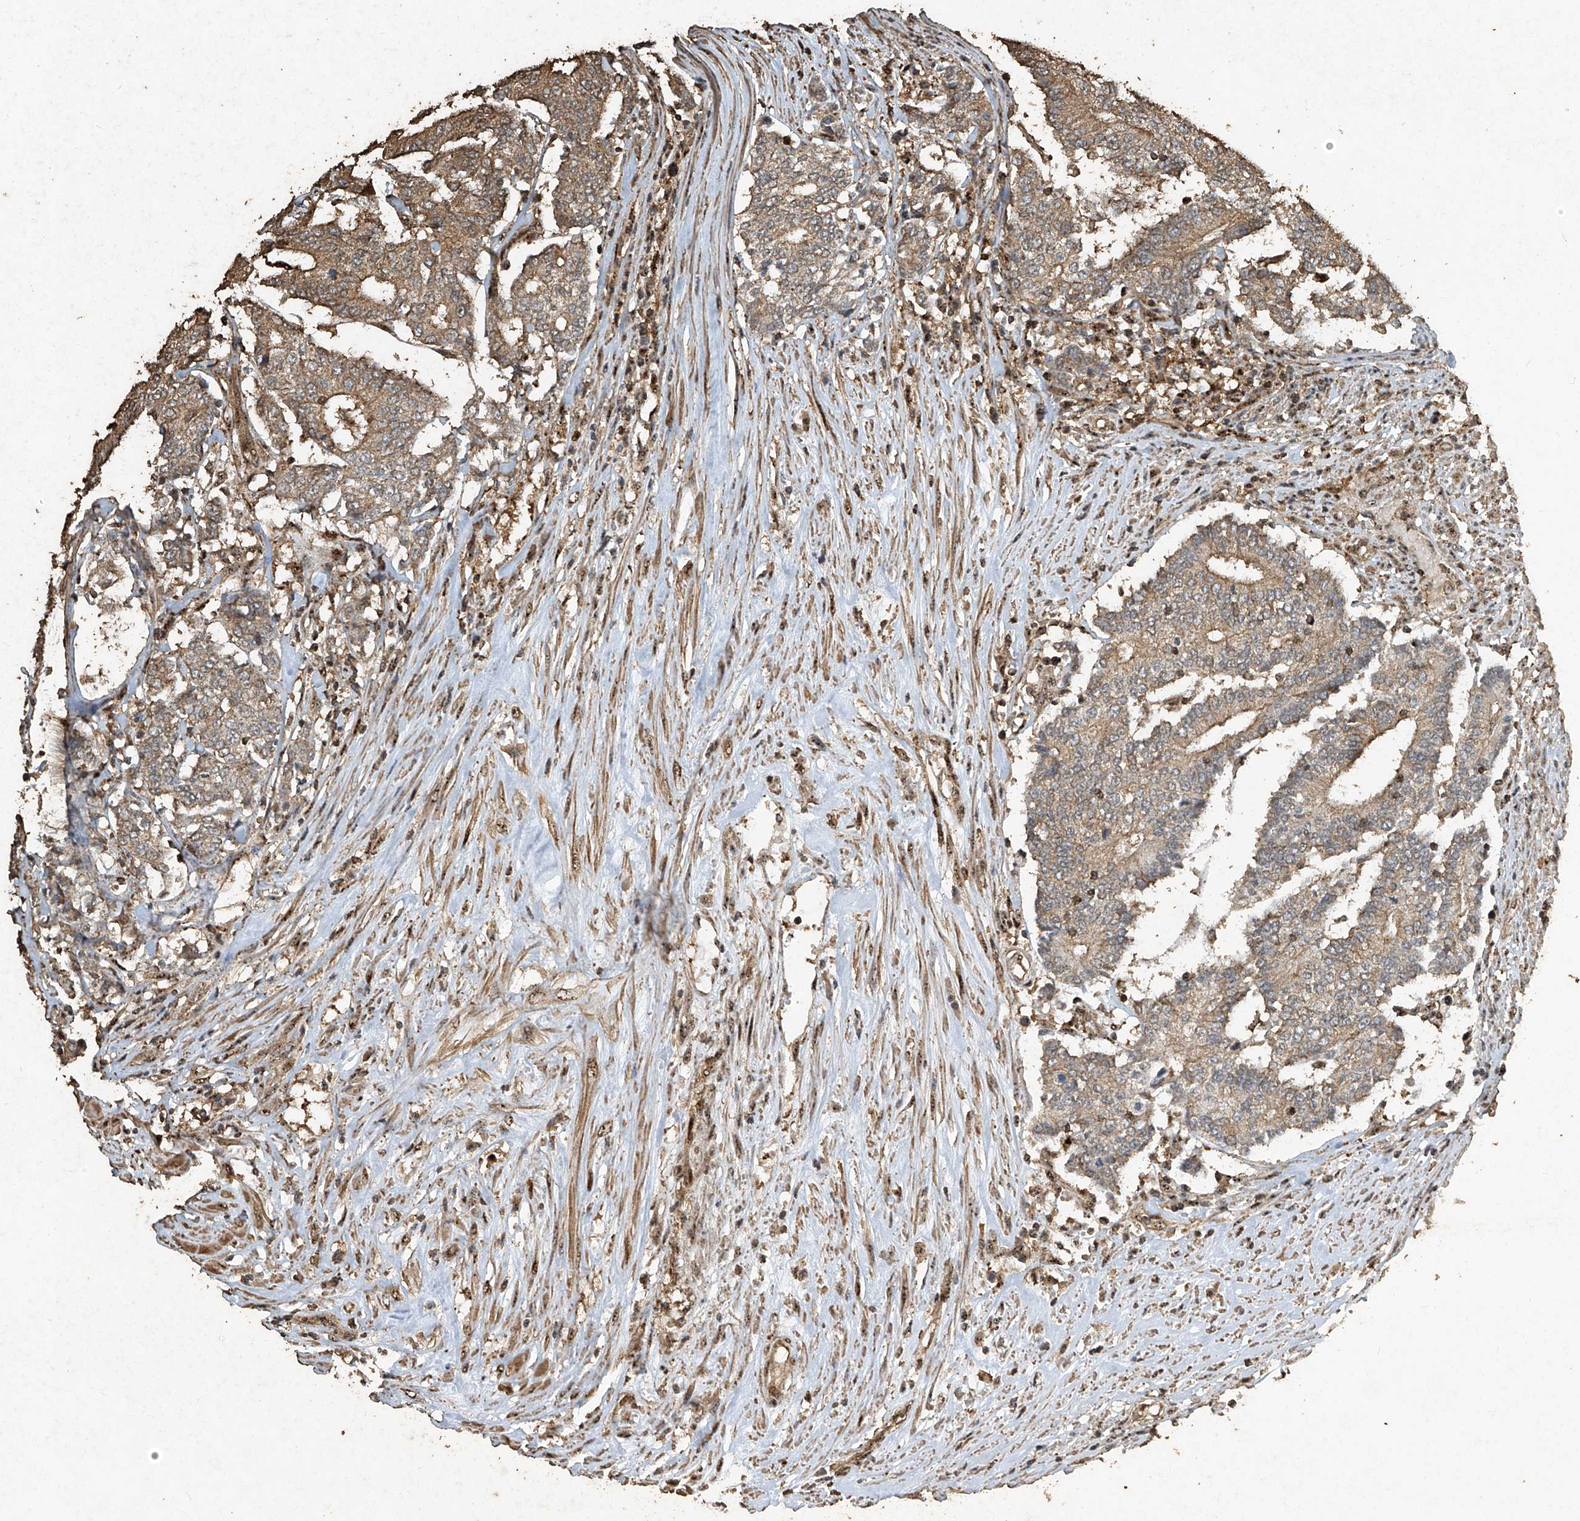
{"staining": {"intensity": "moderate", "quantity": "<25%", "location": "cytoplasmic/membranous"}, "tissue": "prostate cancer", "cell_type": "Tumor cells", "image_type": "cancer", "snomed": [{"axis": "morphology", "description": "Normal tissue, NOS"}, {"axis": "morphology", "description": "Adenocarcinoma, High grade"}, {"axis": "topography", "description": "Prostate"}, {"axis": "topography", "description": "Seminal veicle"}], "caption": "There is low levels of moderate cytoplasmic/membranous positivity in tumor cells of prostate adenocarcinoma (high-grade), as demonstrated by immunohistochemical staining (brown color).", "gene": "ERBB3", "patient": {"sex": "male", "age": 55}}